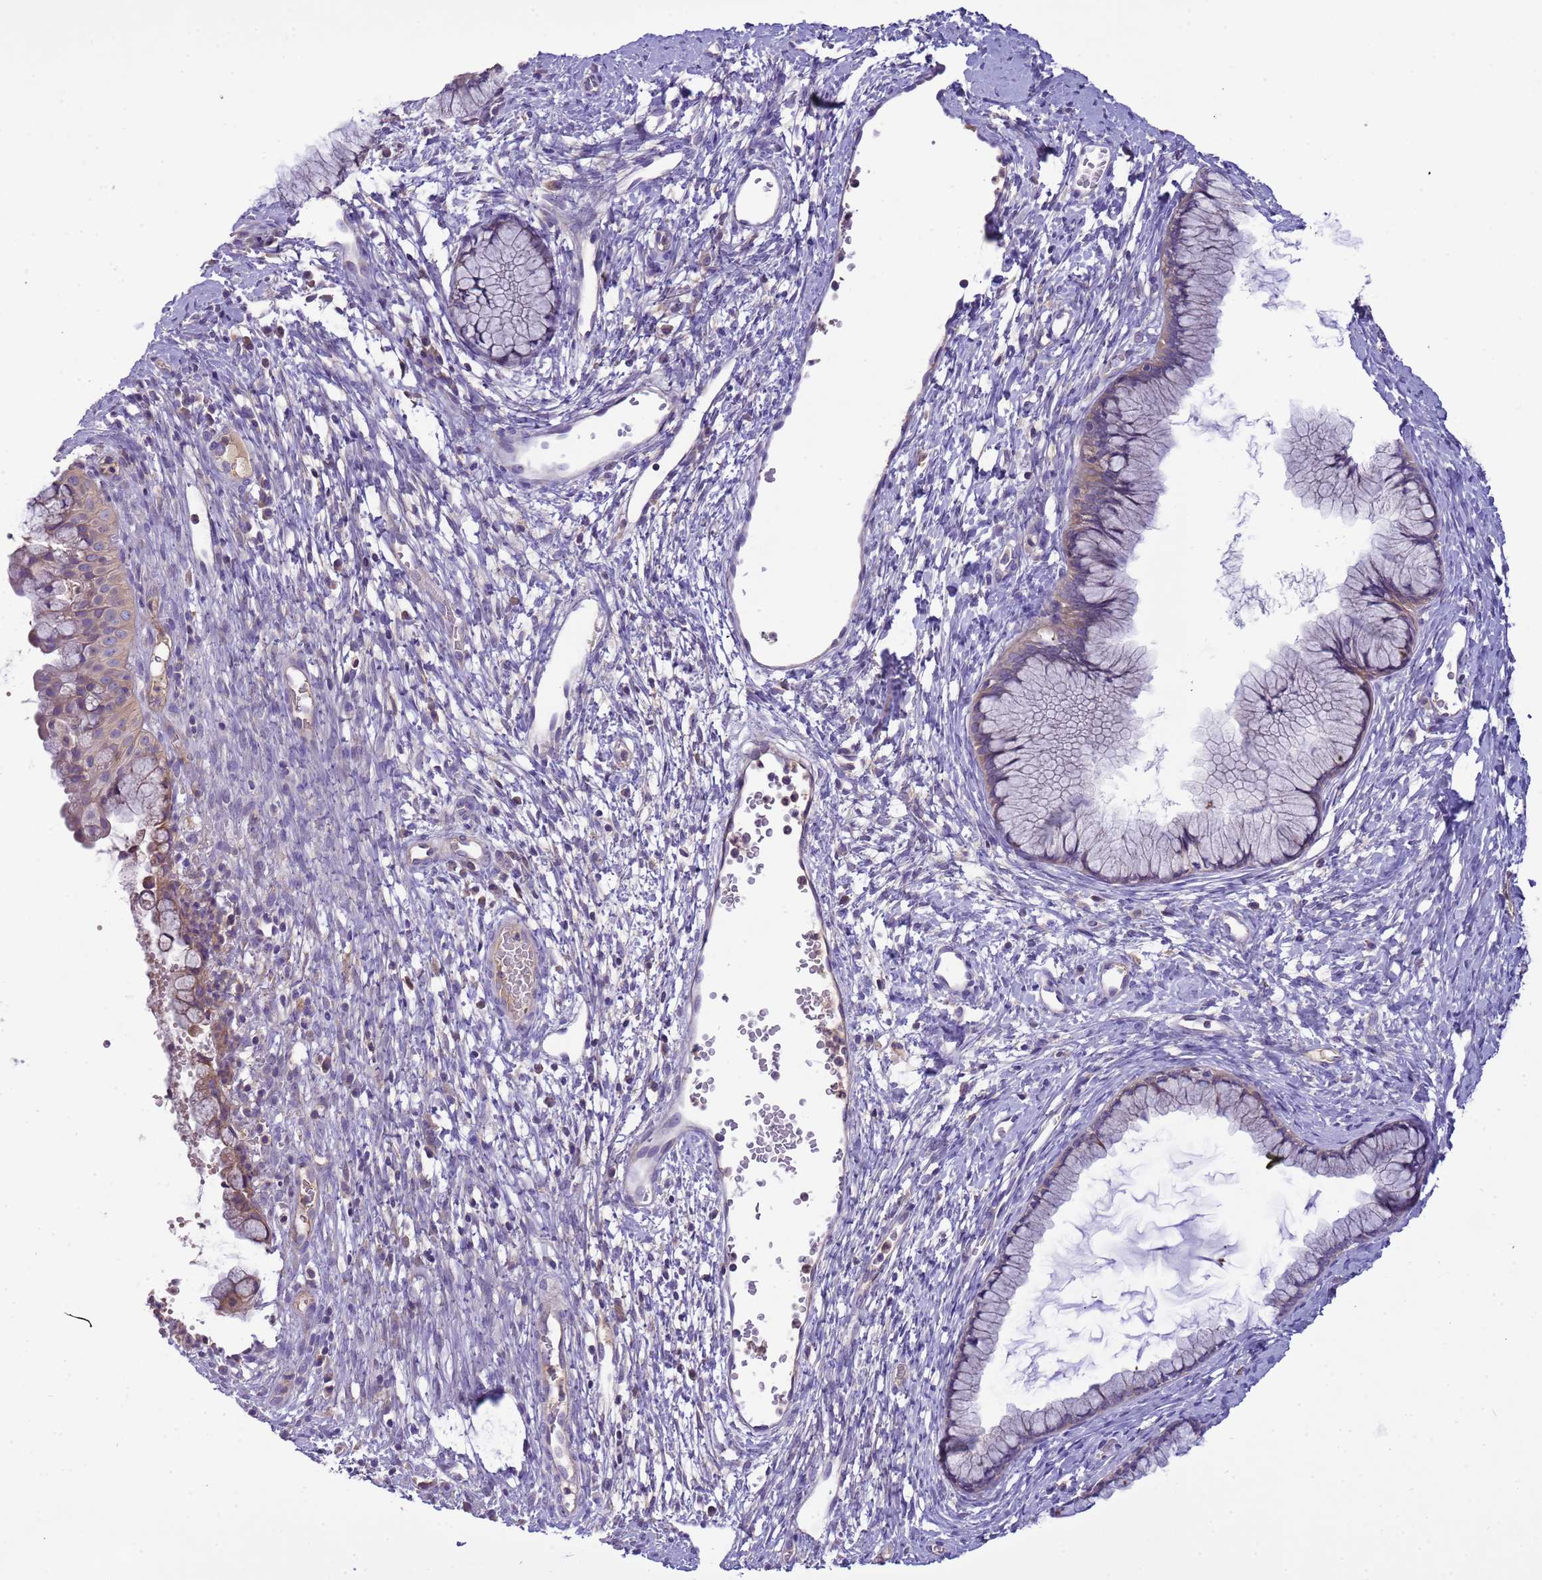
{"staining": {"intensity": "weak", "quantity": "25%-75%", "location": "cytoplasmic/membranous"}, "tissue": "cervix", "cell_type": "Glandular cells", "image_type": "normal", "snomed": [{"axis": "morphology", "description": "Normal tissue, NOS"}, {"axis": "topography", "description": "Cervix"}], "caption": "The immunohistochemical stain labels weak cytoplasmic/membranous expression in glandular cells of unremarkable cervix. Nuclei are stained in blue.", "gene": "PLCXD3", "patient": {"sex": "female", "age": 42}}